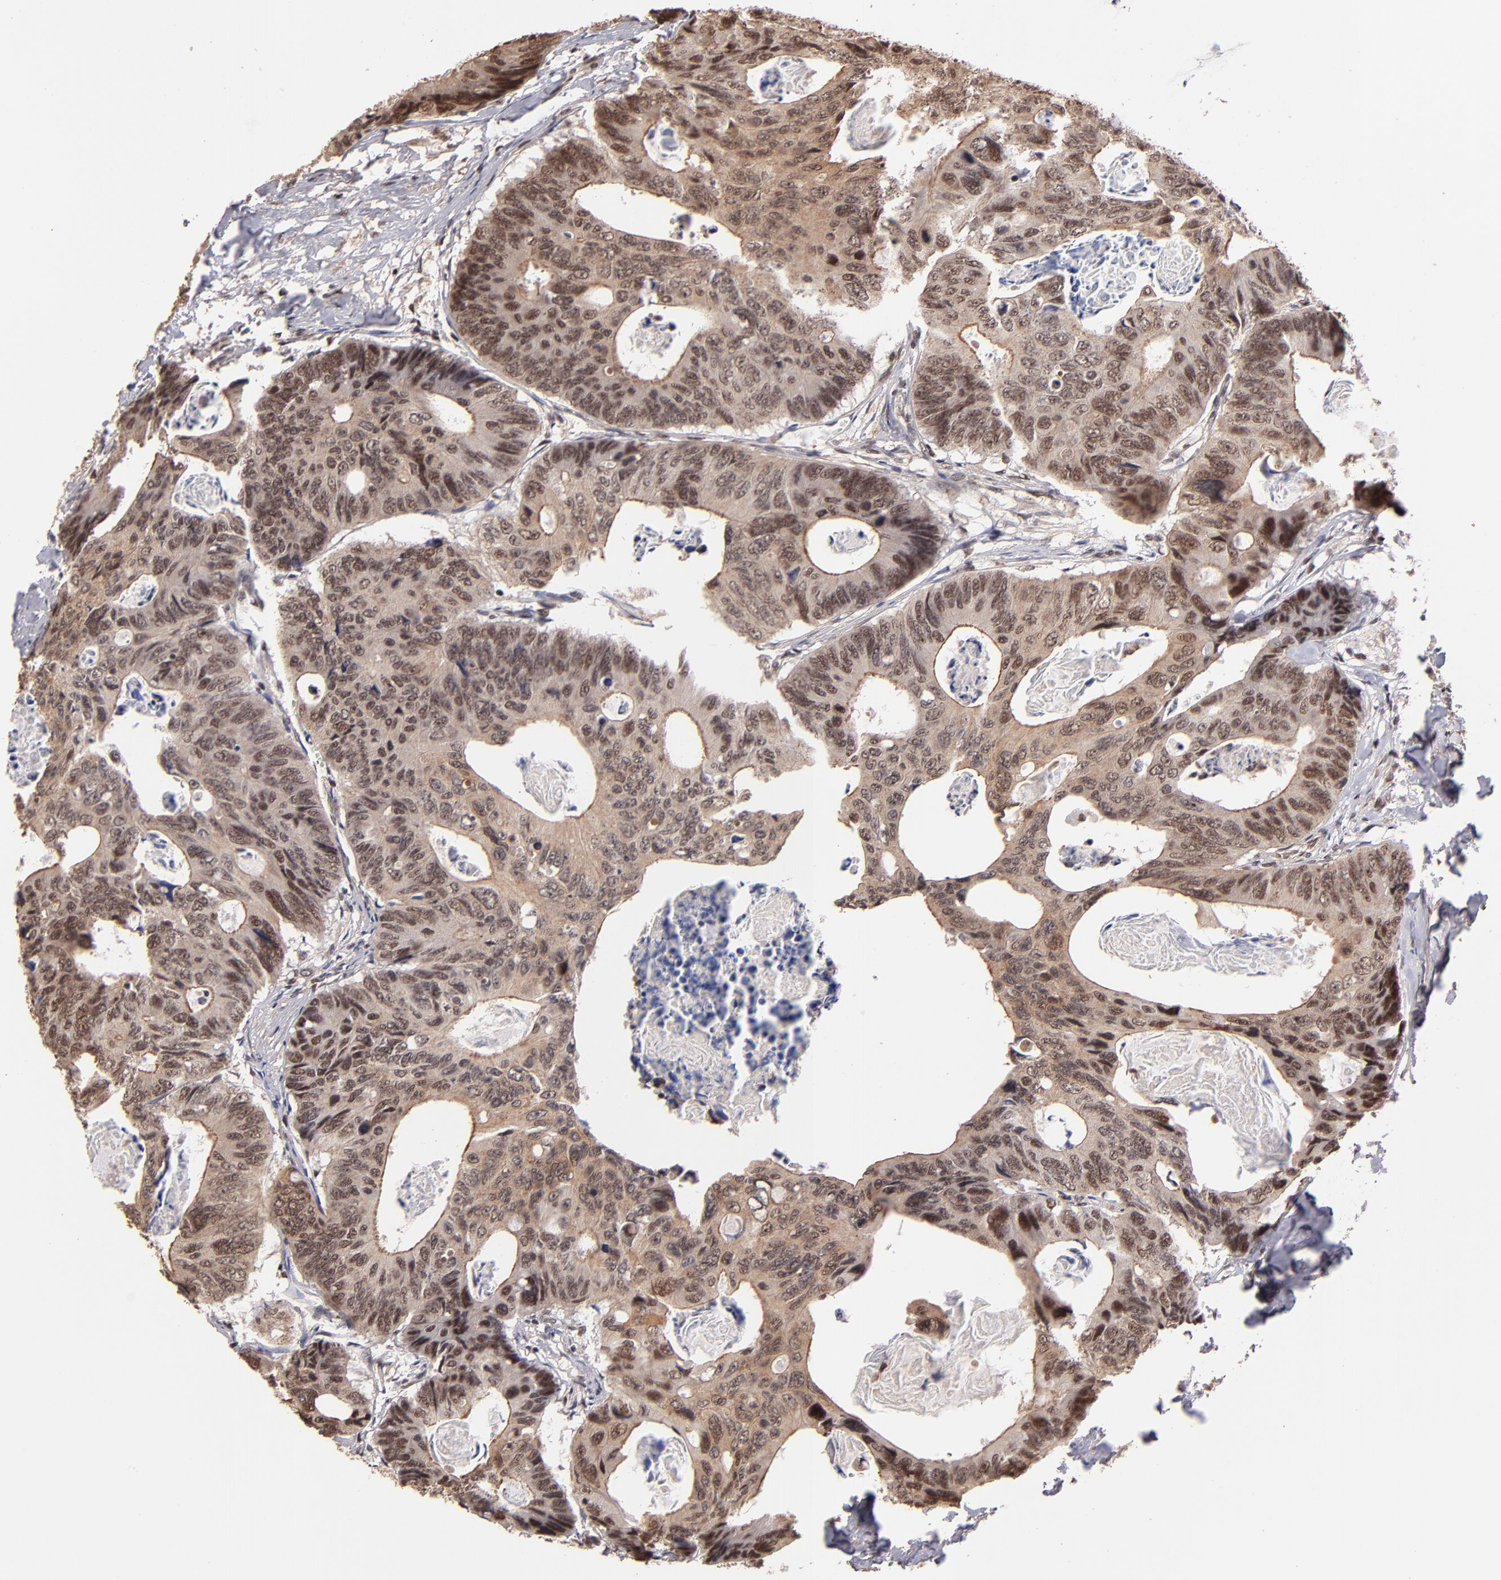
{"staining": {"intensity": "moderate", "quantity": ">75%", "location": "cytoplasmic/membranous,nuclear"}, "tissue": "colorectal cancer", "cell_type": "Tumor cells", "image_type": "cancer", "snomed": [{"axis": "morphology", "description": "Adenocarcinoma, NOS"}, {"axis": "topography", "description": "Colon"}], "caption": "Tumor cells reveal medium levels of moderate cytoplasmic/membranous and nuclear positivity in about >75% of cells in human colorectal cancer (adenocarcinoma). The protein of interest is shown in brown color, while the nuclei are stained blue.", "gene": "TERF2", "patient": {"sex": "female", "age": 55}}